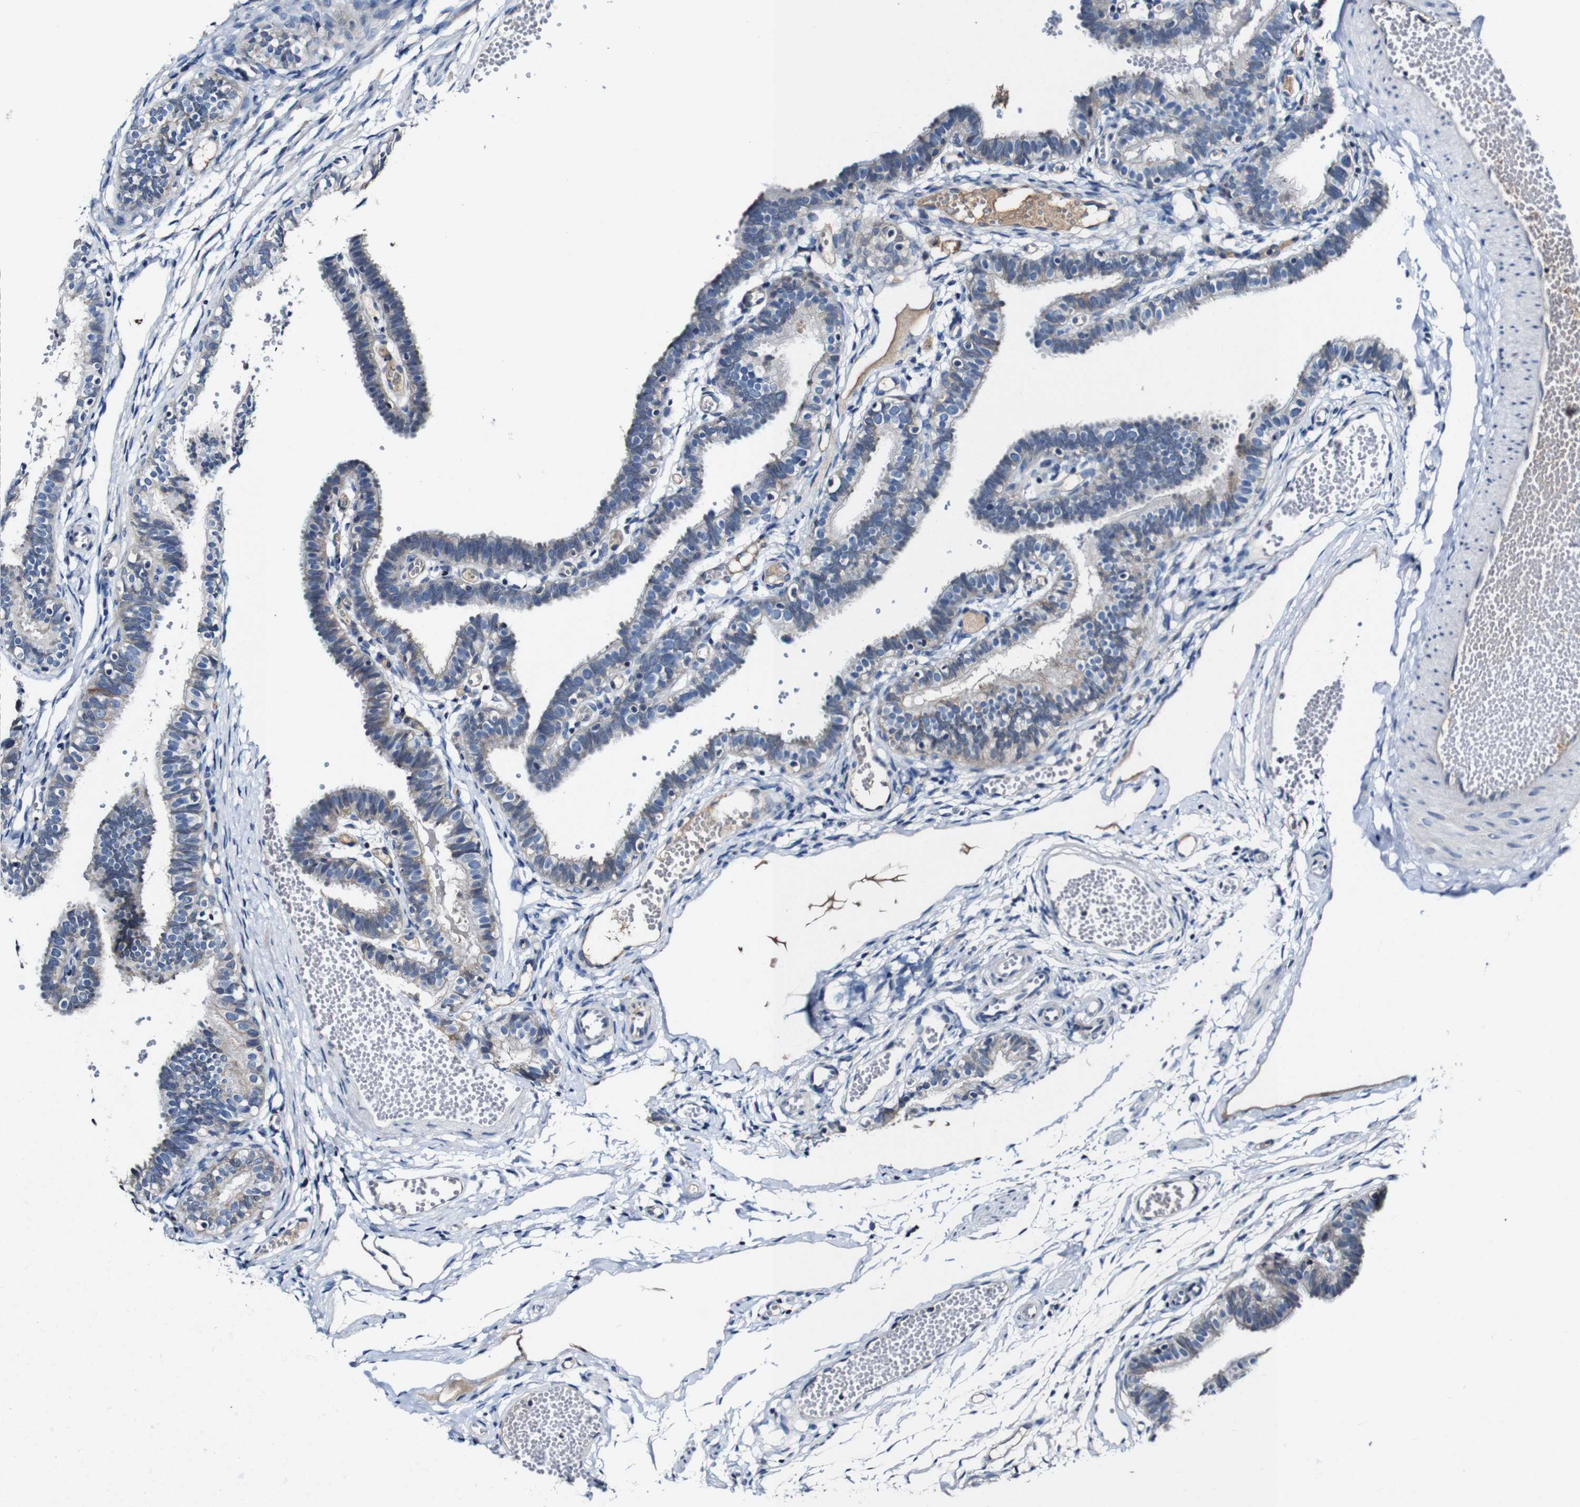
{"staining": {"intensity": "weak", "quantity": "<25%", "location": "cytoplasmic/membranous"}, "tissue": "fallopian tube", "cell_type": "Glandular cells", "image_type": "normal", "snomed": [{"axis": "morphology", "description": "Normal tissue, NOS"}, {"axis": "topography", "description": "Fallopian tube"}, {"axis": "topography", "description": "Placenta"}], "caption": "High magnification brightfield microscopy of unremarkable fallopian tube stained with DAB (3,3'-diaminobenzidine) (brown) and counterstained with hematoxylin (blue): glandular cells show no significant staining. (Stains: DAB (3,3'-diaminobenzidine) immunohistochemistry (IHC) with hematoxylin counter stain, Microscopy: brightfield microscopy at high magnification).", "gene": "GRAMD1A", "patient": {"sex": "female", "age": 34}}